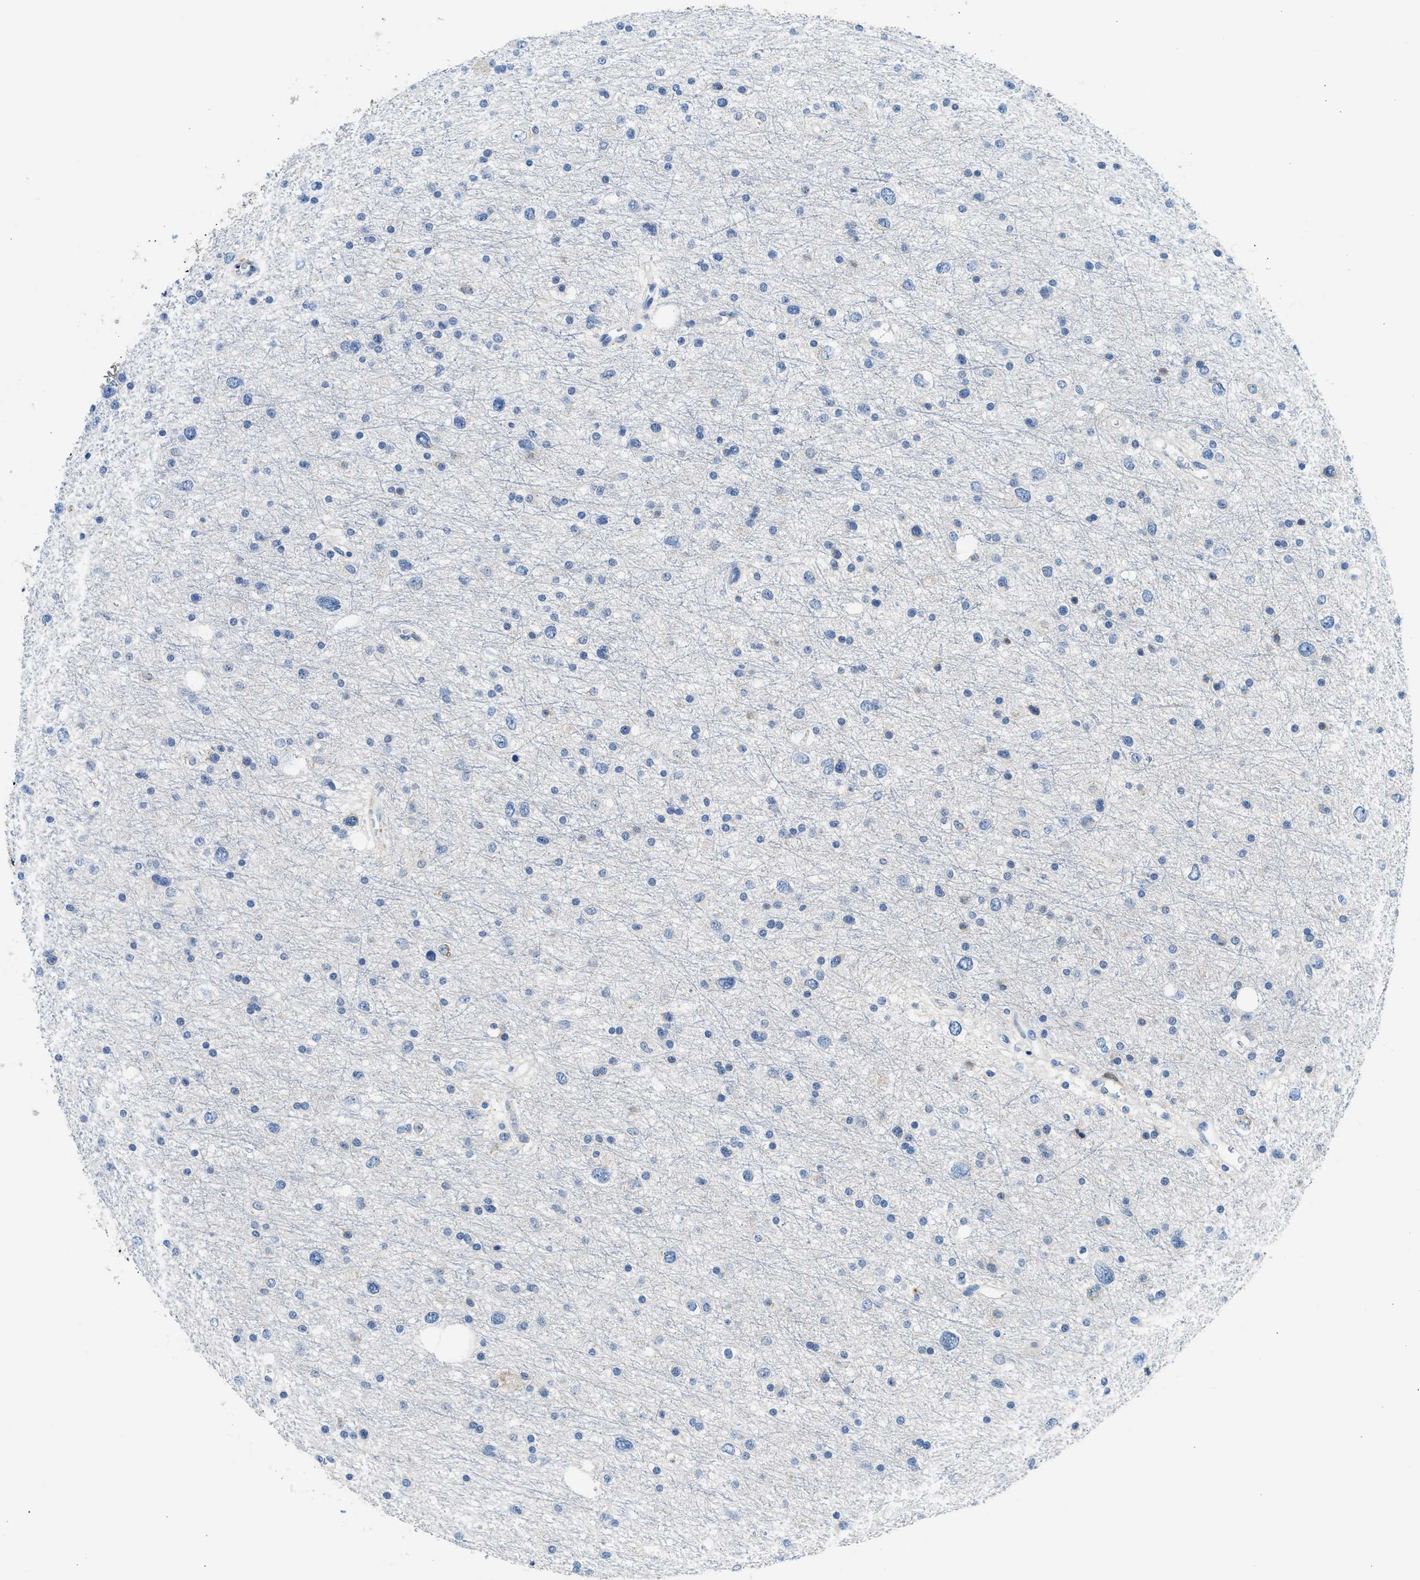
{"staining": {"intensity": "negative", "quantity": "none", "location": "none"}, "tissue": "glioma", "cell_type": "Tumor cells", "image_type": "cancer", "snomed": [{"axis": "morphology", "description": "Glioma, malignant, Low grade"}, {"axis": "topography", "description": "Brain"}], "caption": "Immunohistochemical staining of glioma demonstrates no significant positivity in tumor cells.", "gene": "CLDN18", "patient": {"sex": "female", "age": 37}}